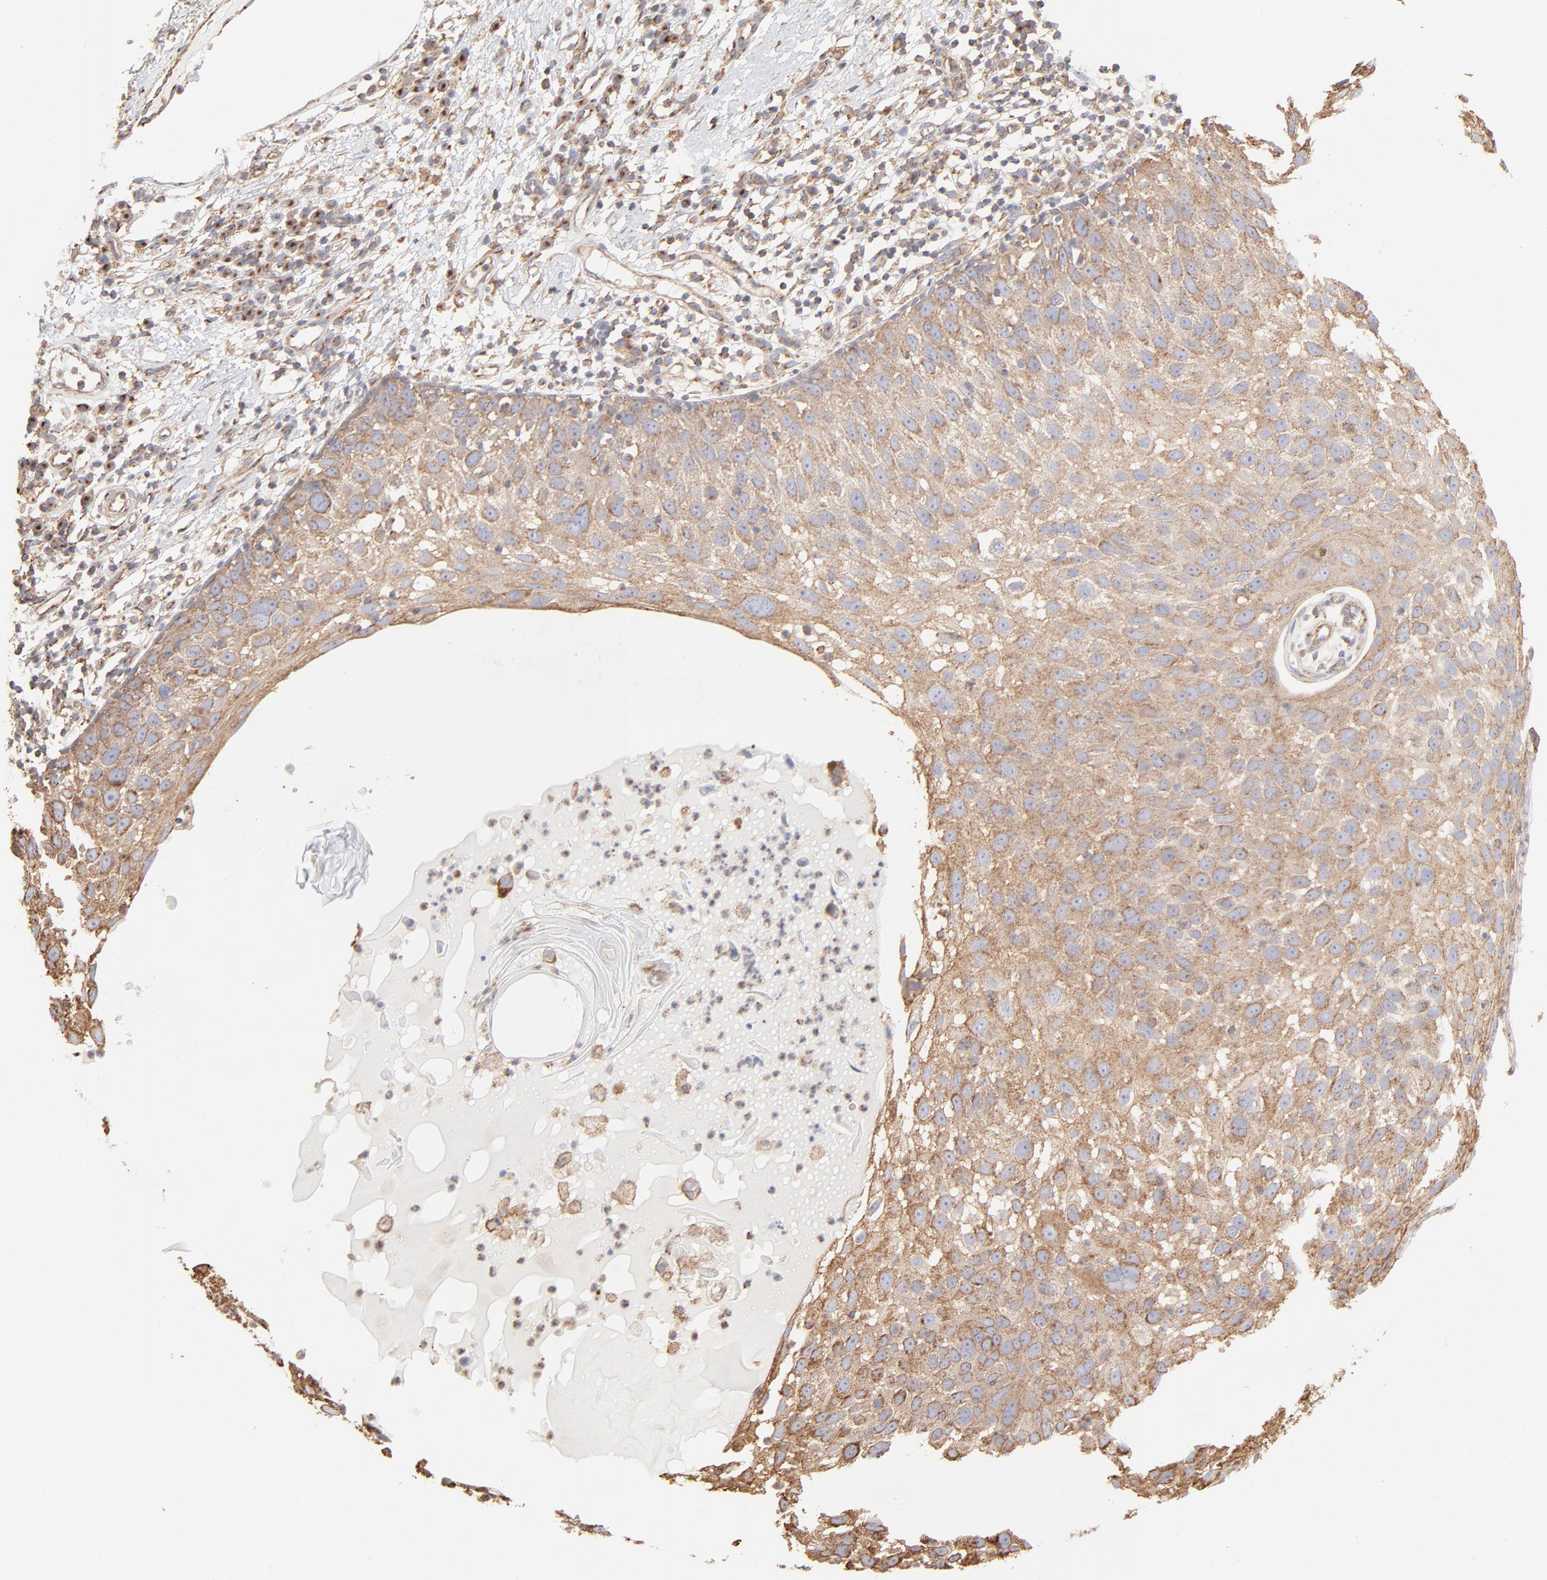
{"staining": {"intensity": "moderate", "quantity": ">75%", "location": "cytoplasmic/membranous"}, "tissue": "skin cancer", "cell_type": "Tumor cells", "image_type": "cancer", "snomed": [{"axis": "morphology", "description": "Squamous cell carcinoma, NOS"}, {"axis": "topography", "description": "Skin"}], "caption": "Human skin squamous cell carcinoma stained with a brown dye exhibits moderate cytoplasmic/membranous positive positivity in about >75% of tumor cells.", "gene": "CLTB", "patient": {"sex": "male", "age": 87}}